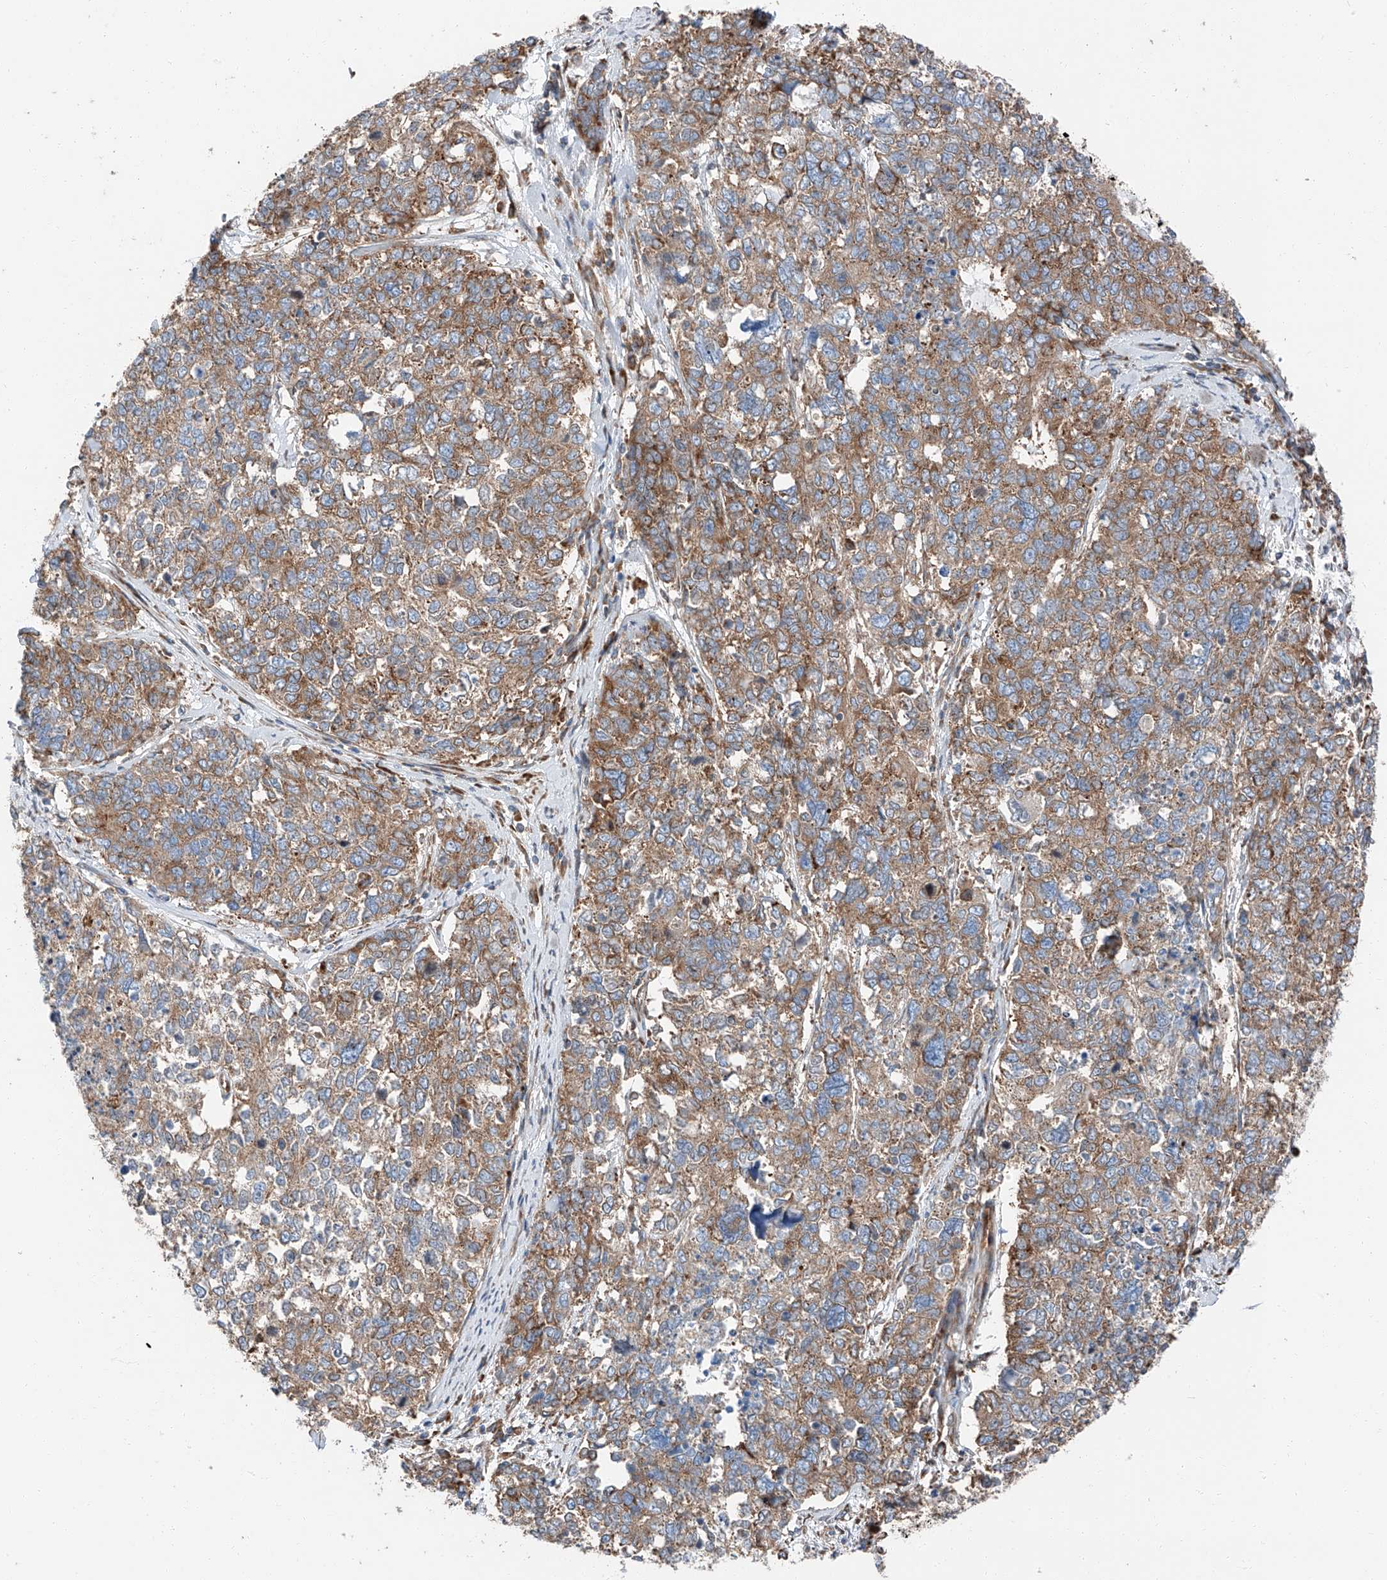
{"staining": {"intensity": "moderate", "quantity": "25%-75%", "location": "cytoplasmic/membranous"}, "tissue": "cervical cancer", "cell_type": "Tumor cells", "image_type": "cancer", "snomed": [{"axis": "morphology", "description": "Squamous cell carcinoma, NOS"}, {"axis": "topography", "description": "Cervix"}], "caption": "Immunohistochemistry photomicrograph of neoplastic tissue: human cervical squamous cell carcinoma stained using immunohistochemistry (IHC) shows medium levels of moderate protein expression localized specifically in the cytoplasmic/membranous of tumor cells, appearing as a cytoplasmic/membranous brown color.", "gene": "ZC3H15", "patient": {"sex": "female", "age": 63}}